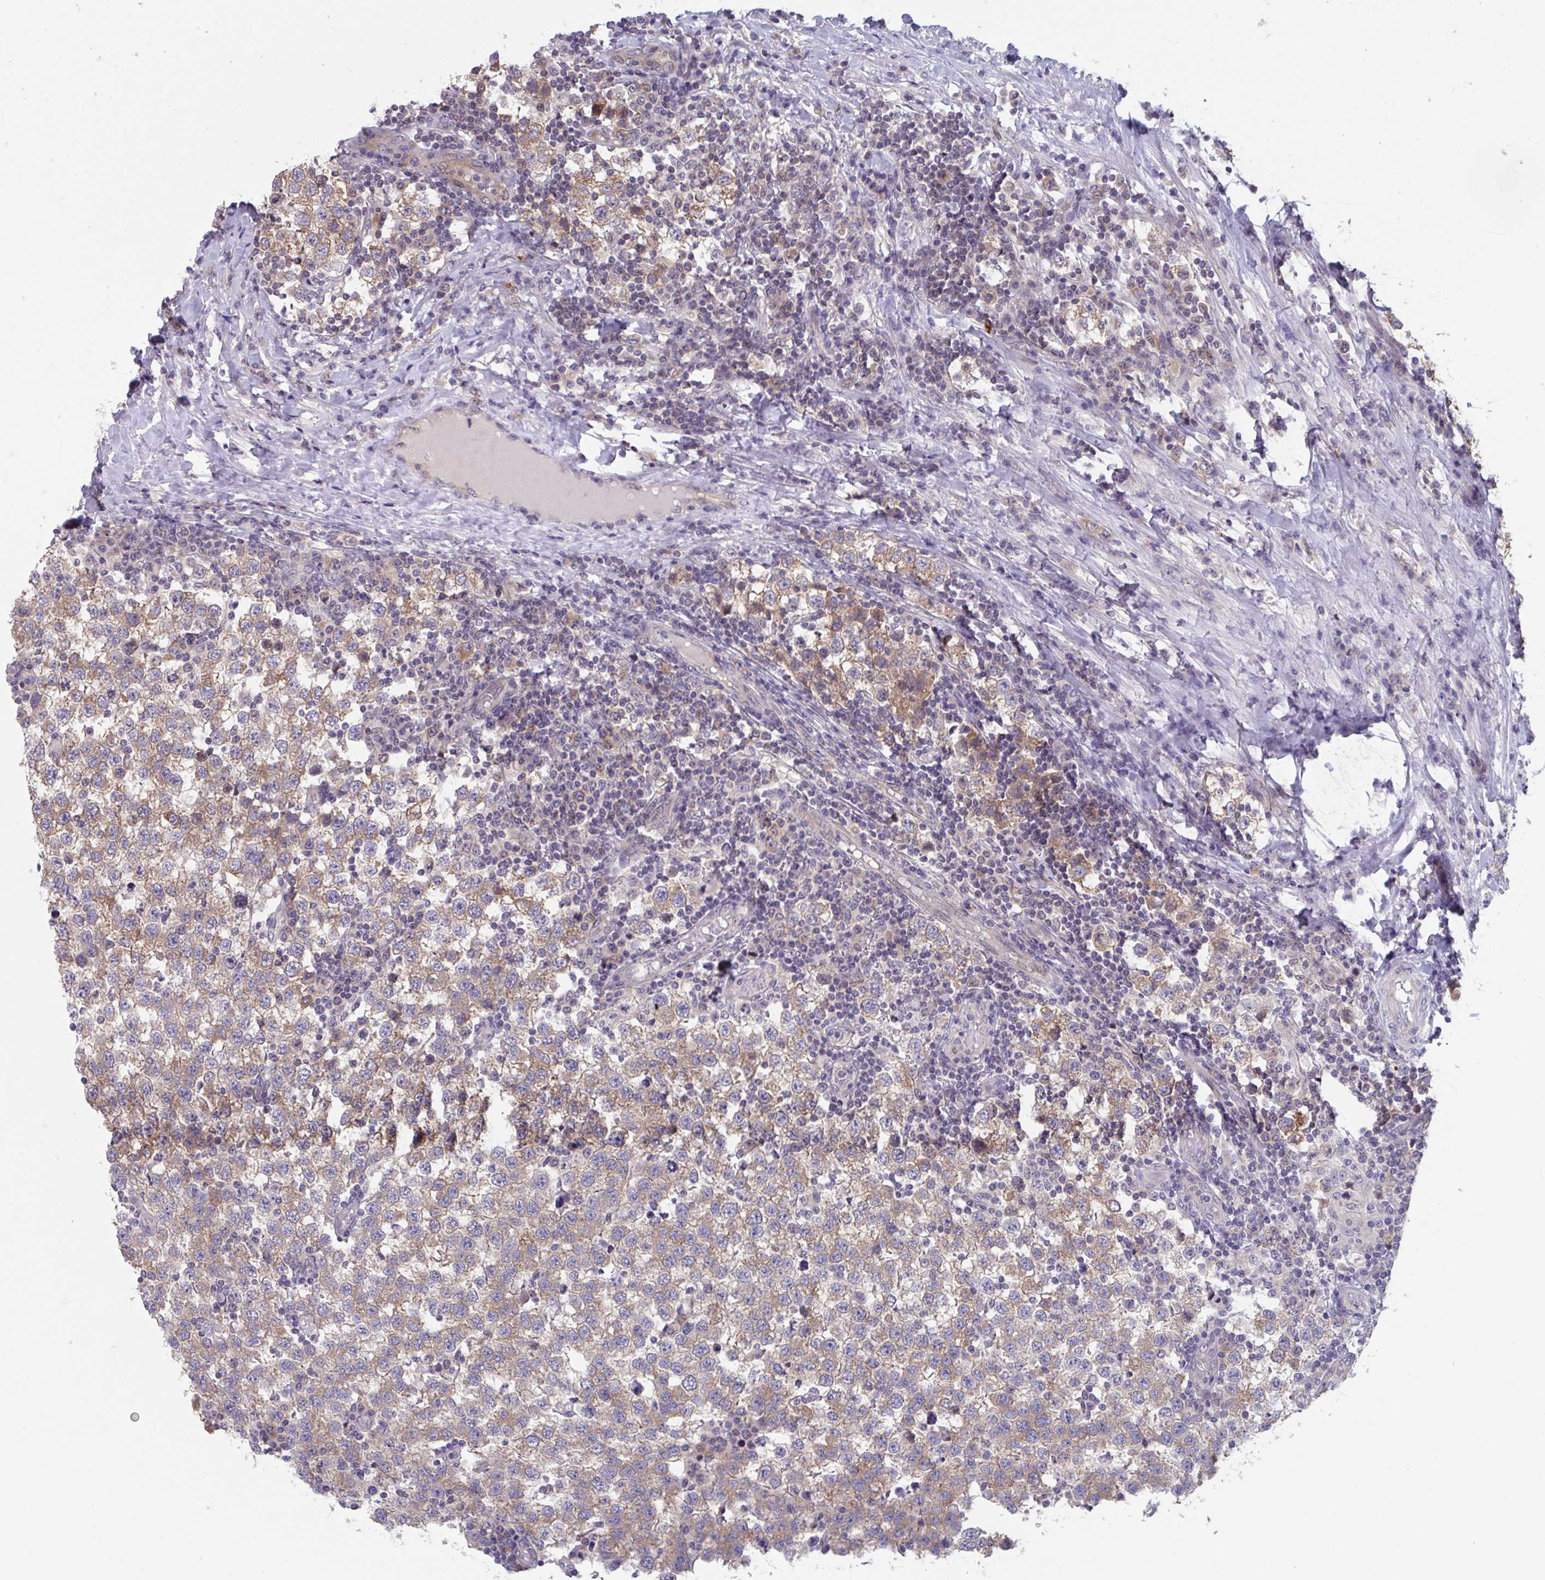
{"staining": {"intensity": "moderate", "quantity": ">75%", "location": "cytoplasmic/membranous"}, "tissue": "testis cancer", "cell_type": "Tumor cells", "image_type": "cancer", "snomed": [{"axis": "morphology", "description": "Seminoma, NOS"}, {"axis": "topography", "description": "Testis"}], "caption": "Moderate cytoplasmic/membranous positivity for a protein is identified in approximately >75% of tumor cells of testis cancer (seminoma) using immunohistochemistry.", "gene": "RIOK1", "patient": {"sex": "male", "age": 34}}